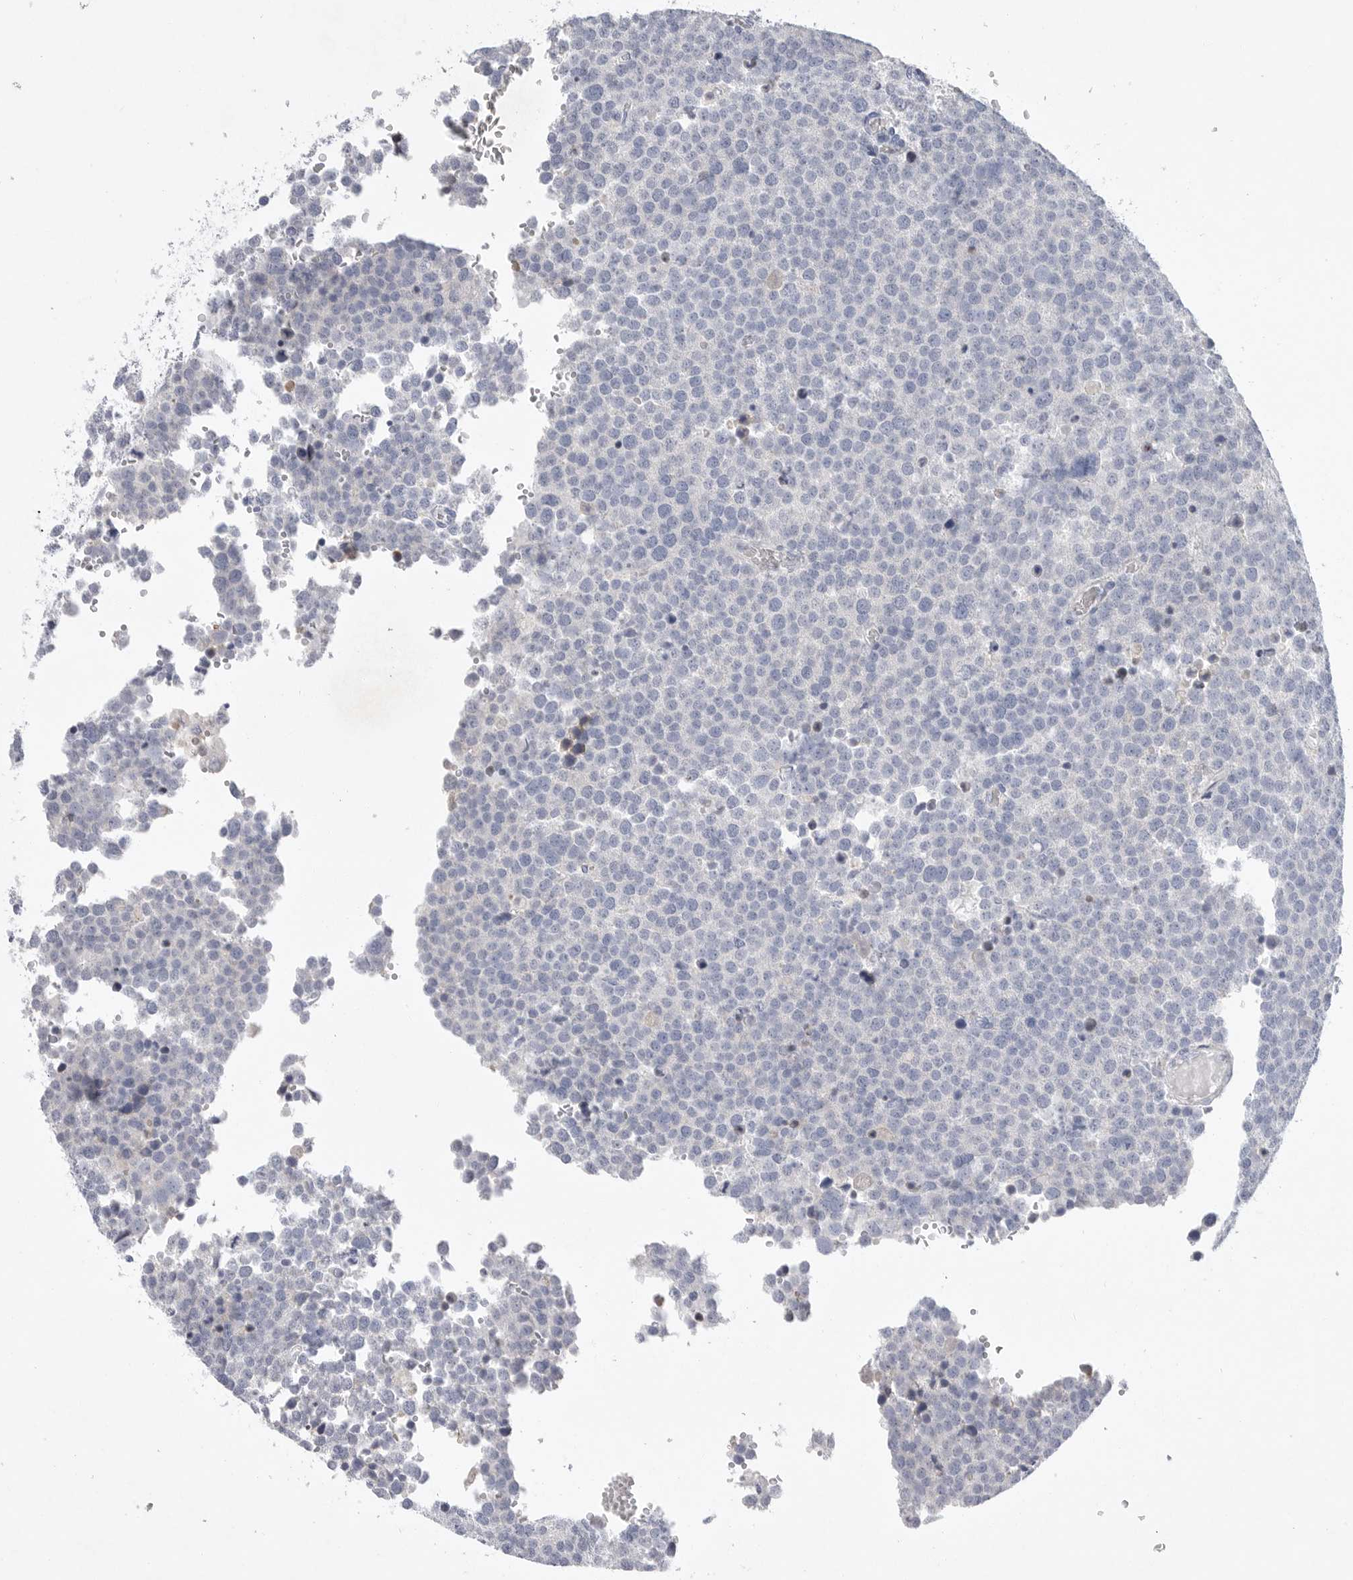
{"staining": {"intensity": "negative", "quantity": "none", "location": "none"}, "tissue": "testis cancer", "cell_type": "Tumor cells", "image_type": "cancer", "snomed": [{"axis": "morphology", "description": "Seminoma, NOS"}, {"axis": "topography", "description": "Testis"}], "caption": "Protein analysis of testis seminoma shows no significant staining in tumor cells.", "gene": "CAMK2B", "patient": {"sex": "male", "age": 71}}